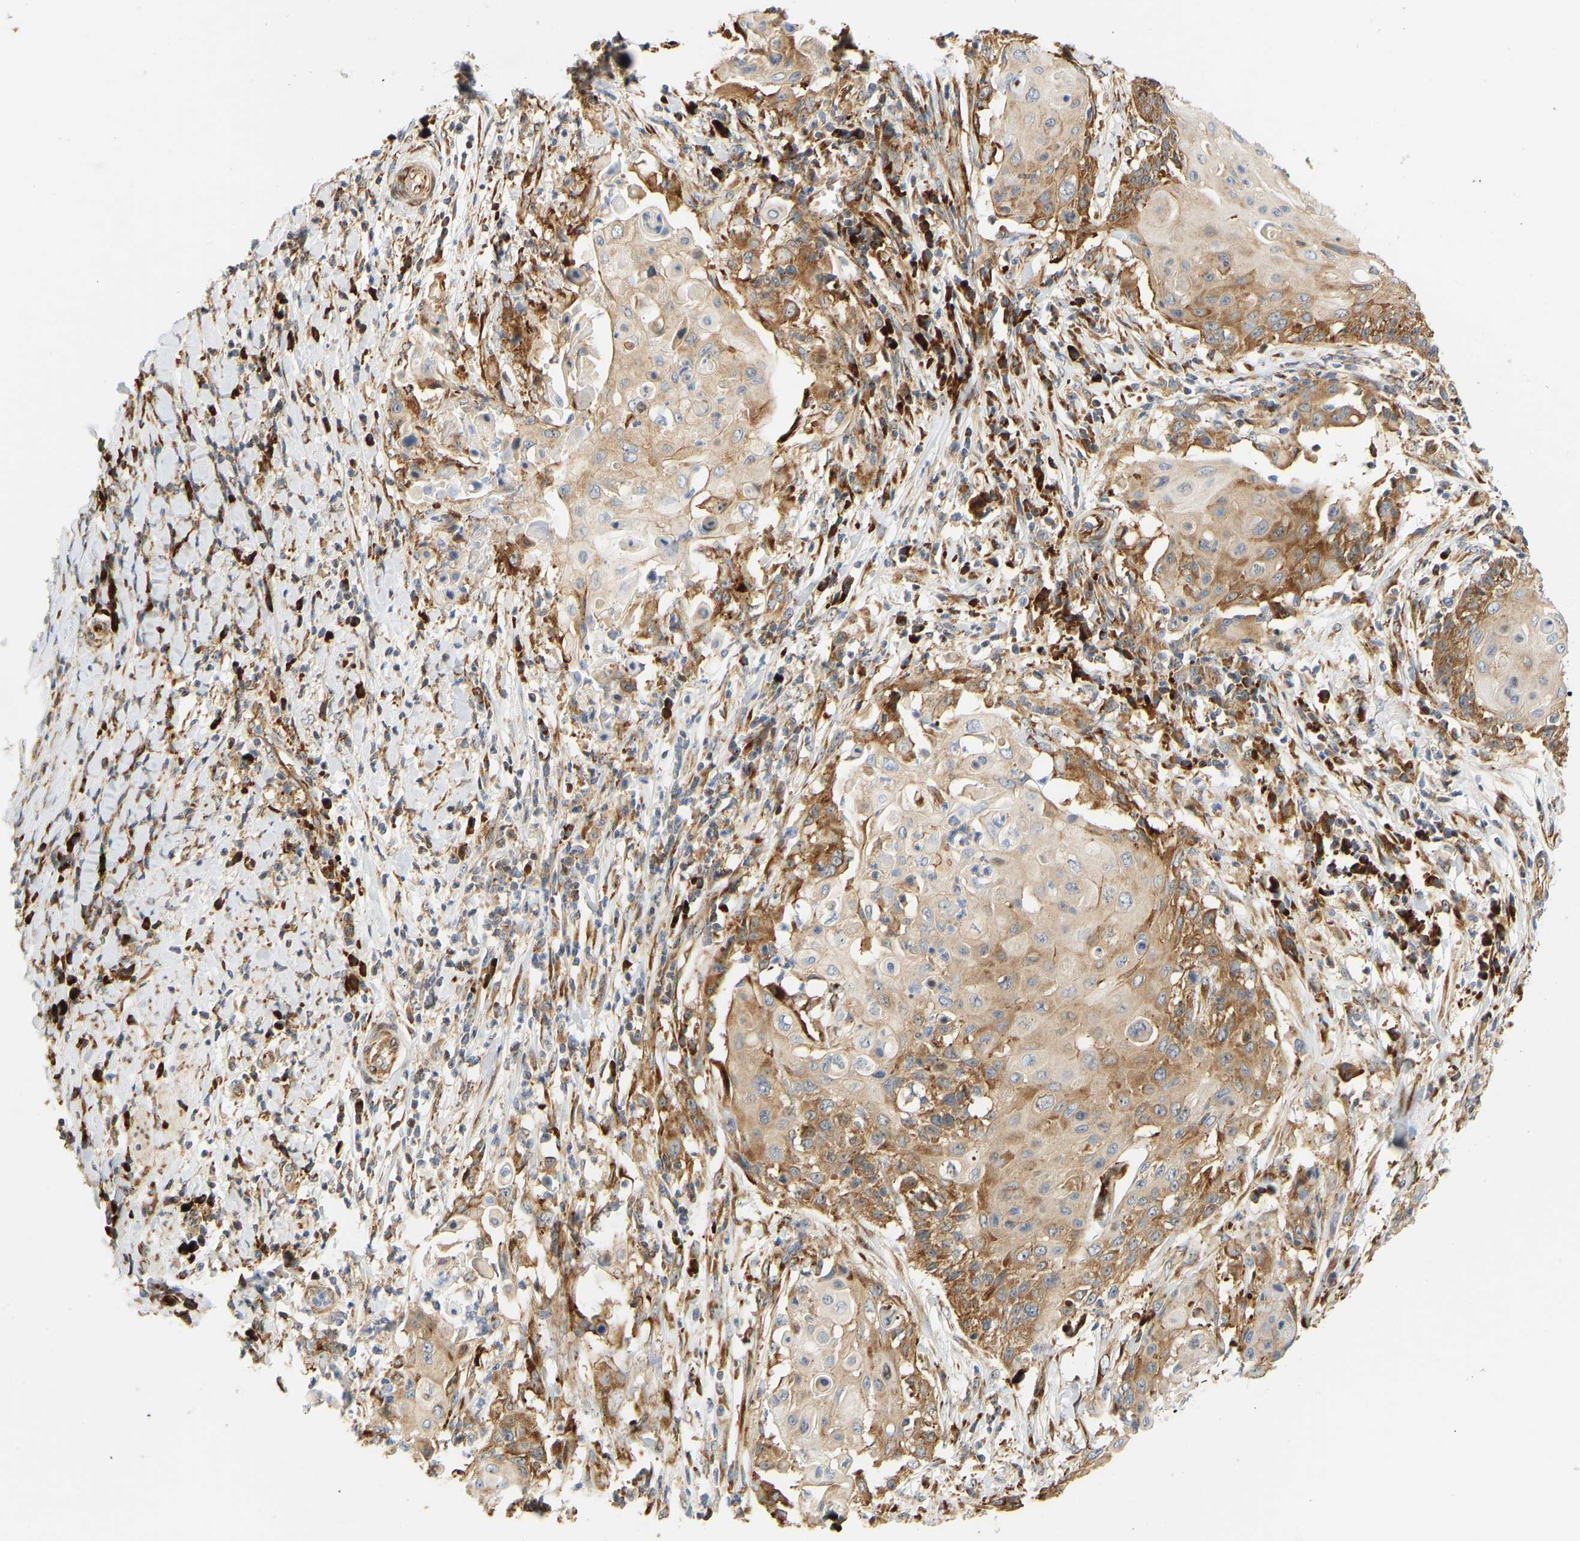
{"staining": {"intensity": "moderate", "quantity": ">75%", "location": "cytoplasmic/membranous"}, "tissue": "cervical cancer", "cell_type": "Tumor cells", "image_type": "cancer", "snomed": [{"axis": "morphology", "description": "Squamous cell carcinoma, NOS"}, {"axis": "topography", "description": "Cervix"}], "caption": "Moderate cytoplasmic/membranous protein positivity is appreciated in about >75% of tumor cells in cervical cancer (squamous cell carcinoma).", "gene": "RPS14", "patient": {"sex": "female", "age": 39}}